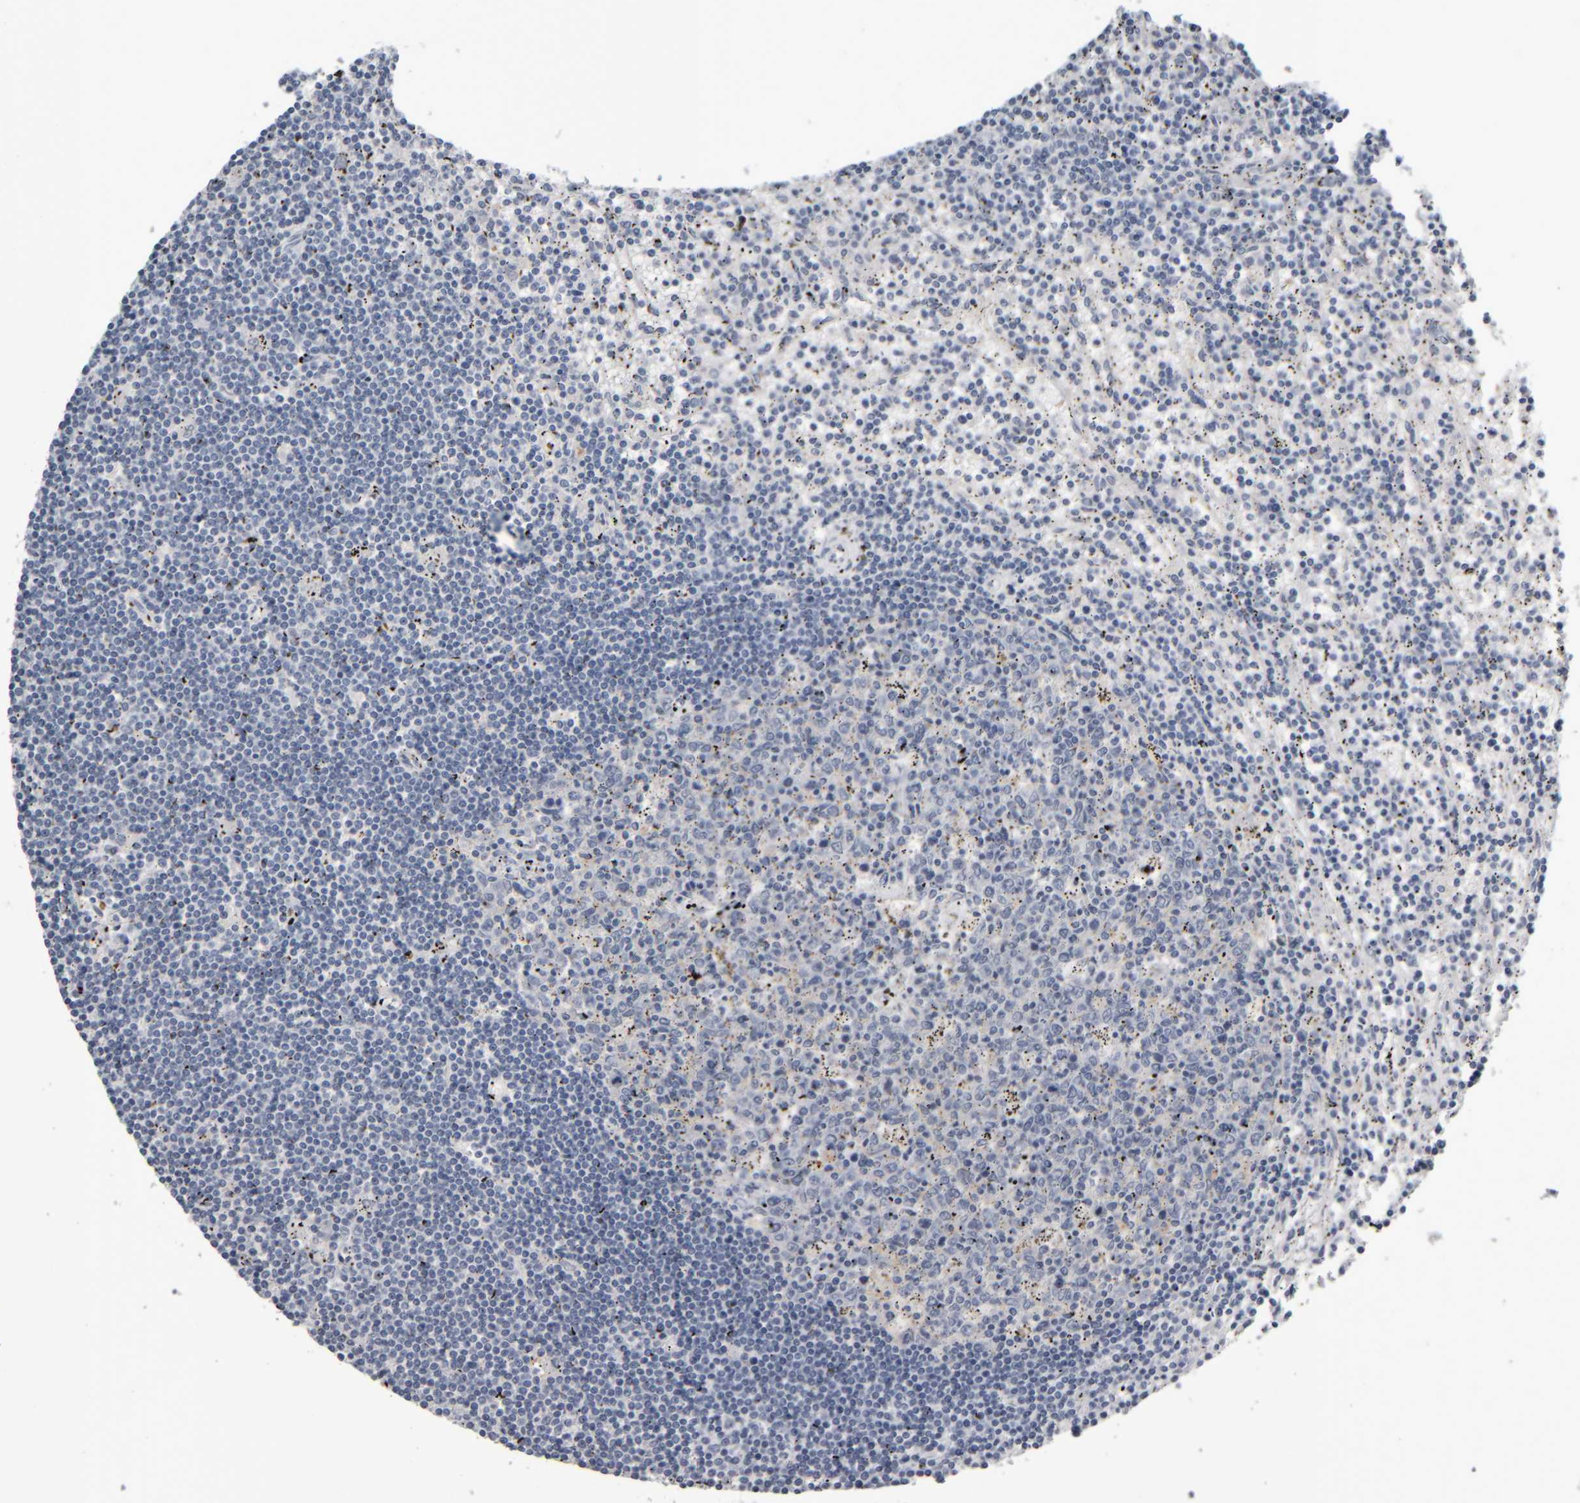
{"staining": {"intensity": "negative", "quantity": "none", "location": "none"}, "tissue": "lymphoma", "cell_type": "Tumor cells", "image_type": "cancer", "snomed": [{"axis": "morphology", "description": "Malignant lymphoma, non-Hodgkin's type, Low grade"}, {"axis": "topography", "description": "Spleen"}], "caption": "Immunohistochemistry photomicrograph of neoplastic tissue: lymphoma stained with DAB displays no significant protein expression in tumor cells. Nuclei are stained in blue.", "gene": "COL14A1", "patient": {"sex": "male", "age": 76}}